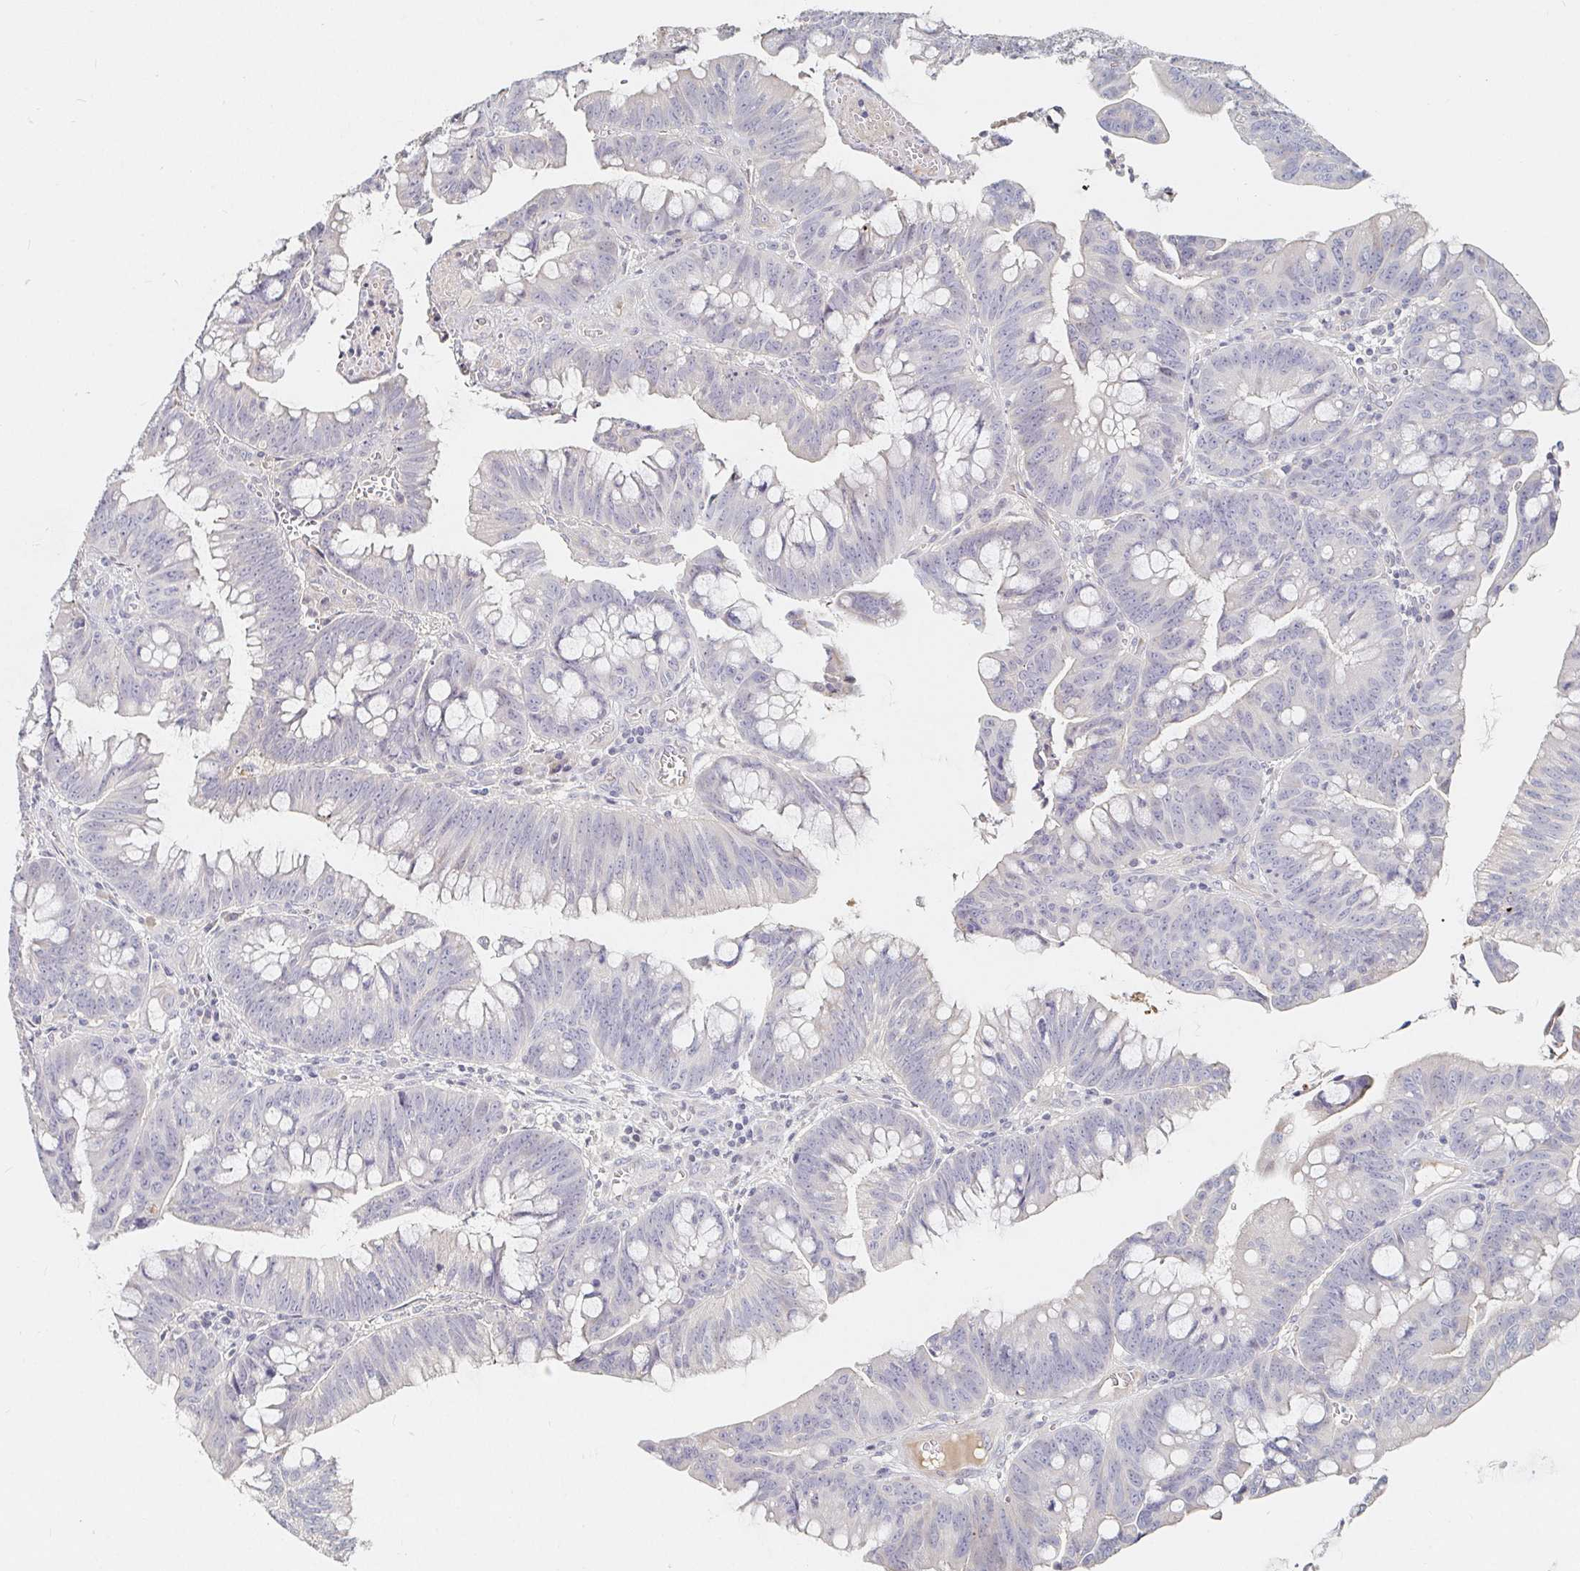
{"staining": {"intensity": "negative", "quantity": "none", "location": "none"}, "tissue": "colorectal cancer", "cell_type": "Tumor cells", "image_type": "cancer", "snomed": [{"axis": "morphology", "description": "Adenocarcinoma, NOS"}, {"axis": "topography", "description": "Colon"}], "caption": "Adenocarcinoma (colorectal) was stained to show a protein in brown. There is no significant staining in tumor cells. (DAB (3,3'-diaminobenzidine) immunohistochemistry, high magnification).", "gene": "NME9", "patient": {"sex": "male", "age": 62}}